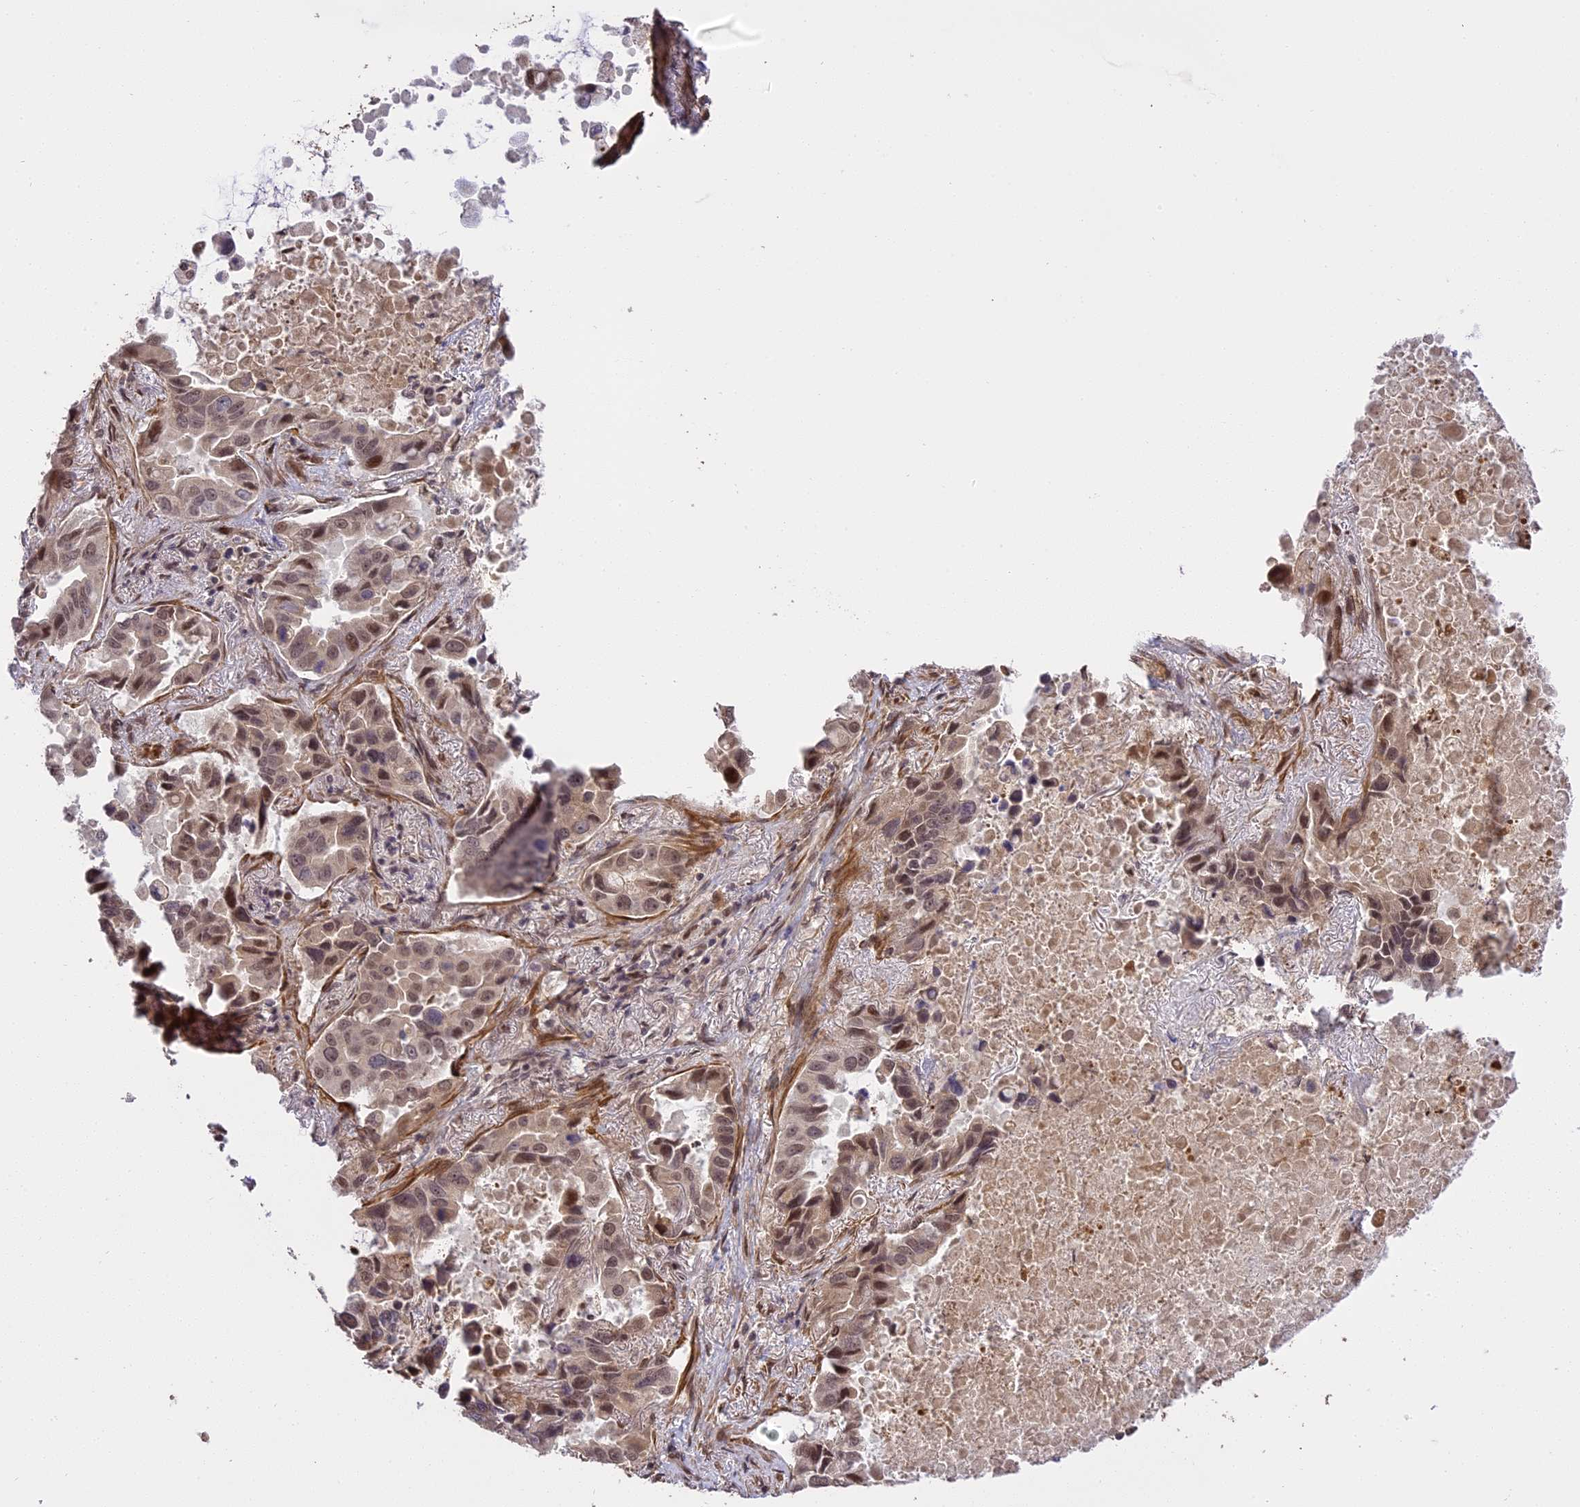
{"staining": {"intensity": "weak", "quantity": "<25%", "location": "nuclear"}, "tissue": "lung cancer", "cell_type": "Tumor cells", "image_type": "cancer", "snomed": [{"axis": "morphology", "description": "Adenocarcinoma, NOS"}, {"axis": "topography", "description": "Lung"}], "caption": "Tumor cells show no significant protein staining in lung cancer.", "gene": "PRELID2", "patient": {"sex": "male", "age": 64}}